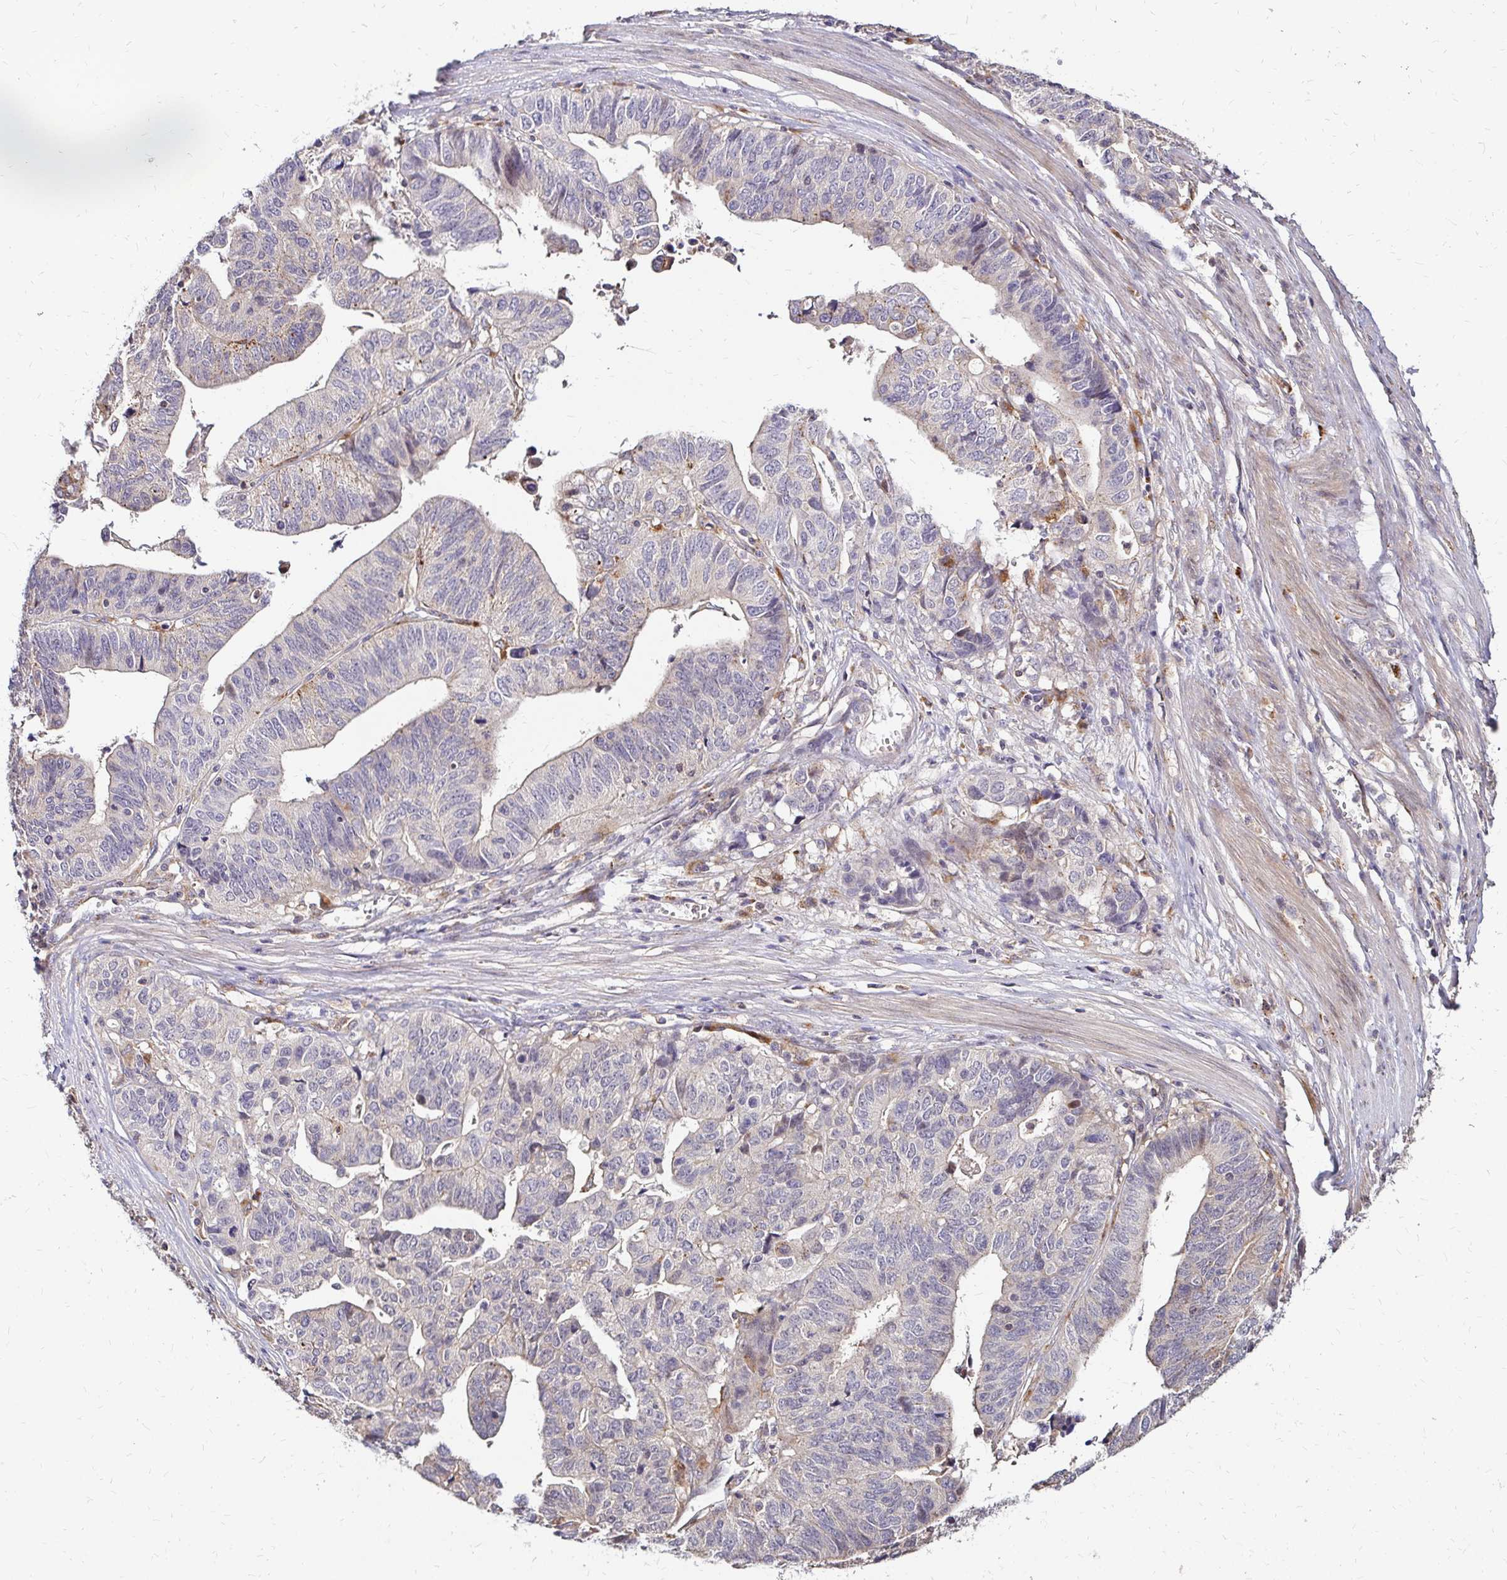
{"staining": {"intensity": "negative", "quantity": "none", "location": "none"}, "tissue": "stomach cancer", "cell_type": "Tumor cells", "image_type": "cancer", "snomed": [{"axis": "morphology", "description": "Adenocarcinoma, NOS"}, {"axis": "topography", "description": "Stomach, upper"}], "caption": "Photomicrograph shows no protein positivity in tumor cells of stomach adenocarcinoma tissue. The staining is performed using DAB (3,3'-diaminobenzidine) brown chromogen with nuclei counter-stained in using hematoxylin.", "gene": "IDUA", "patient": {"sex": "female", "age": 67}}